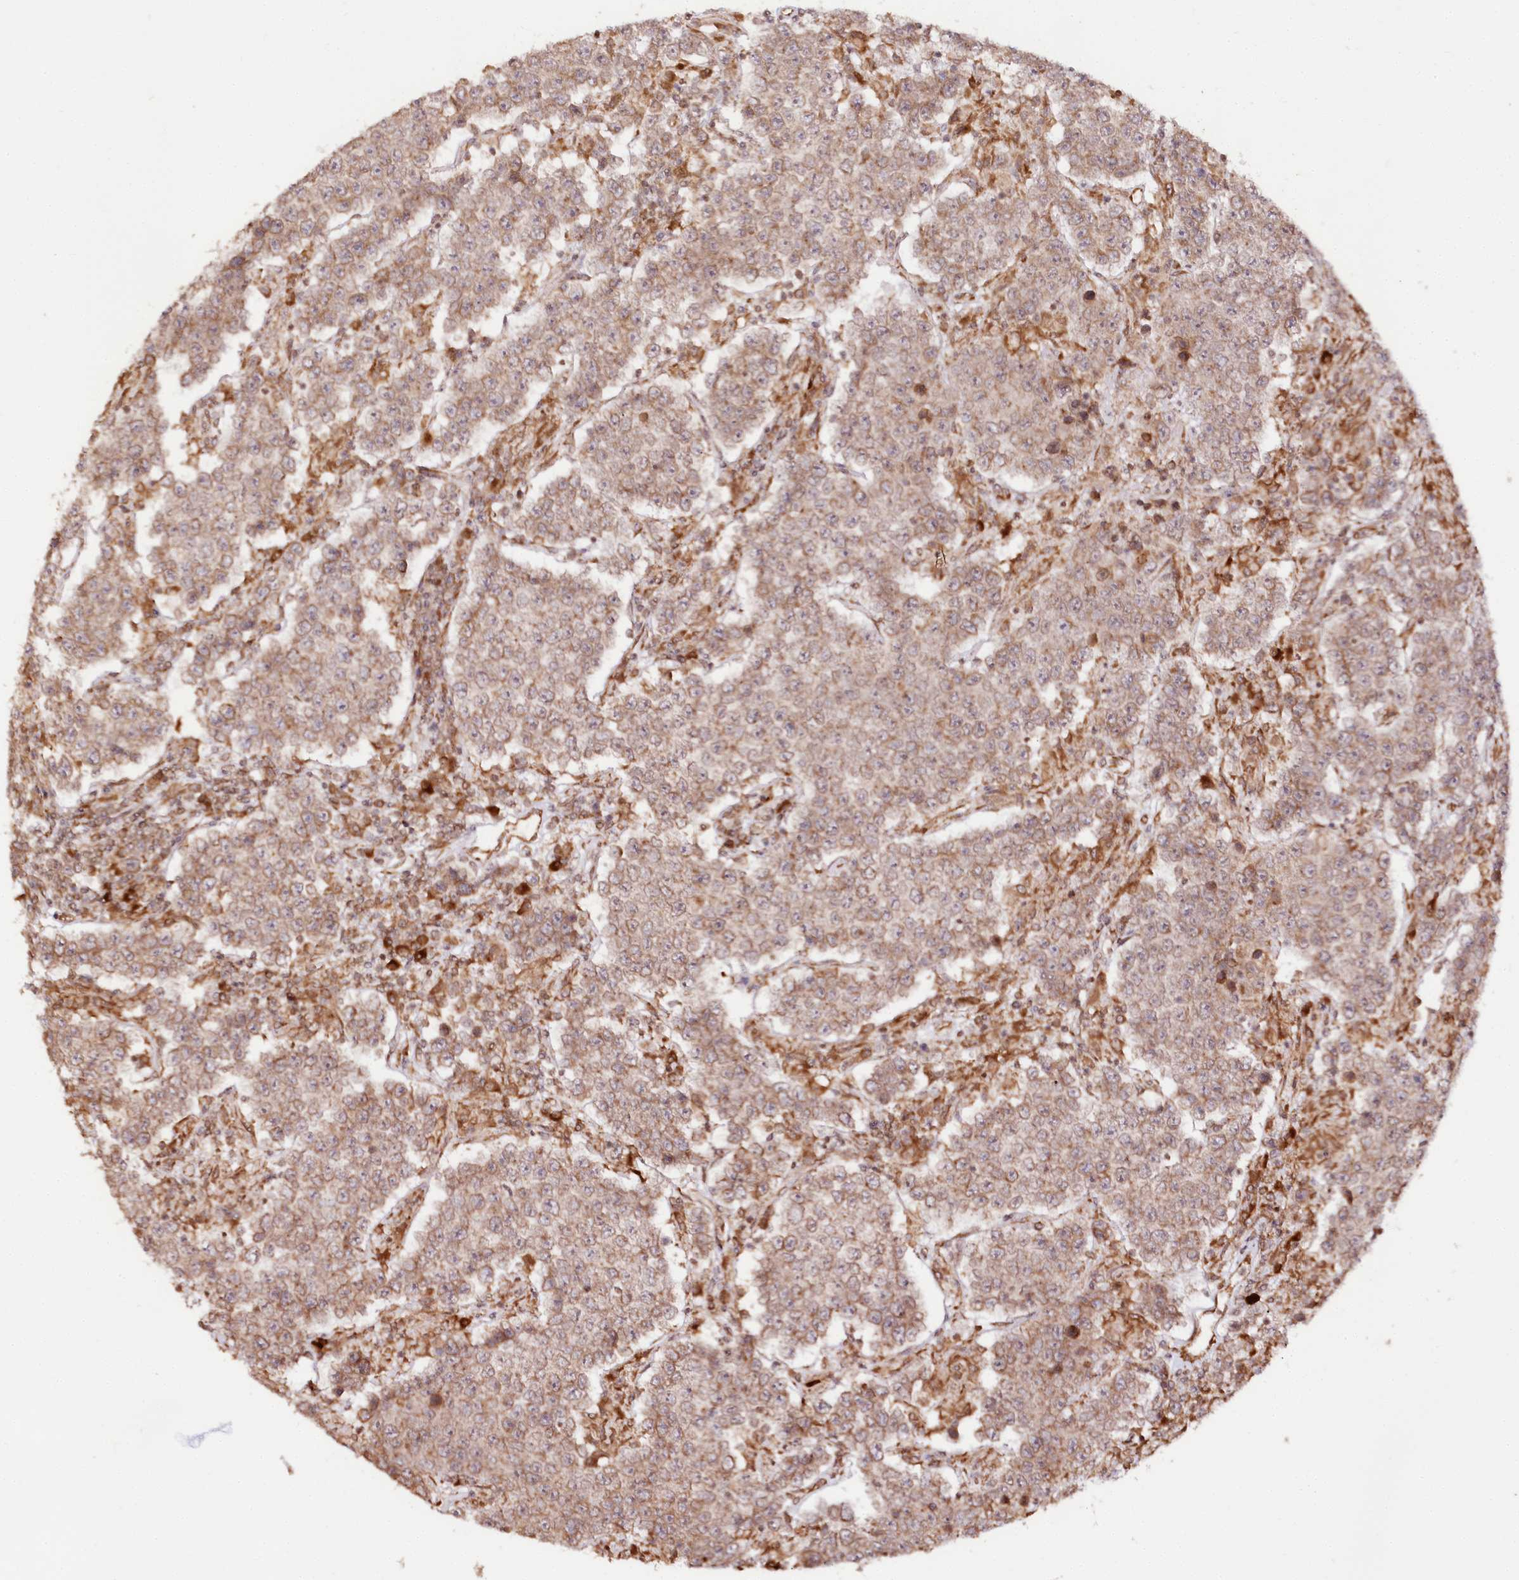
{"staining": {"intensity": "moderate", "quantity": ">75%", "location": "cytoplasmic/membranous"}, "tissue": "testis cancer", "cell_type": "Tumor cells", "image_type": "cancer", "snomed": [{"axis": "morphology", "description": "Normal tissue, NOS"}, {"axis": "morphology", "description": "Urothelial carcinoma, High grade"}, {"axis": "morphology", "description": "Seminoma, NOS"}, {"axis": "morphology", "description": "Carcinoma, Embryonal, NOS"}, {"axis": "topography", "description": "Urinary bladder"}, {"axis": "topography", "description": "Testis"}], "caption": "Immunohistochemistry (IHC) (DAB) staining of testis cancer shows moderate cytoplasmic/membranous protein staining in about >75% of tumor cells.", "gene": "ENSG00000144785", "patient": {"sex": "male", "age": 41}}